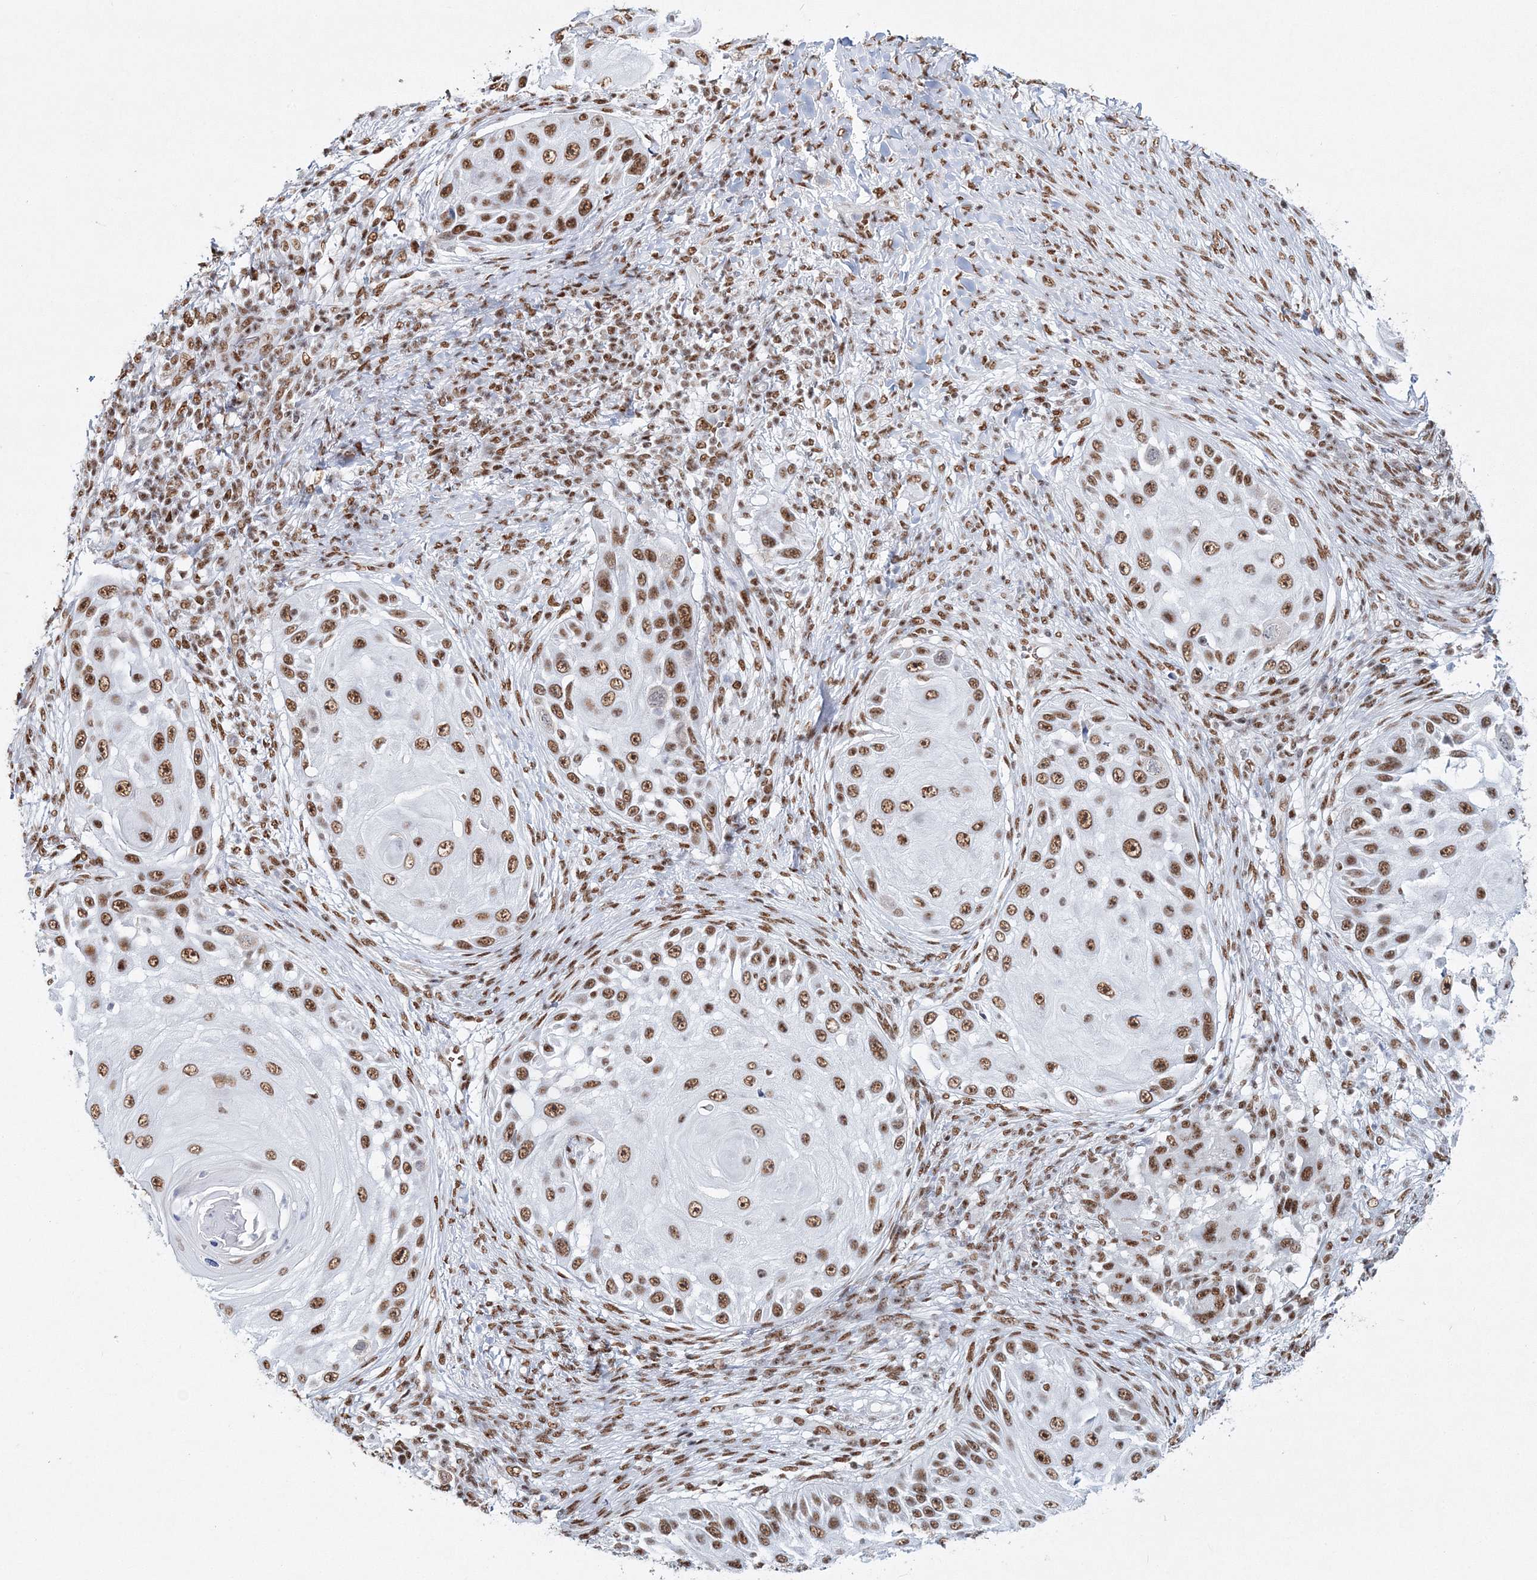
{"staining": {"intensity": "moderate", "quantity": ">75%", "location": "nuclear"}, "tissue": "skin cancer", "cell_type": "Tumor cells", "image_type": "cancer", "snomed": [{"axis": "morphology", "description": "Squamous cell carcinoma, NOS"}, {"axis": "topography", "description": "Skin"}], "caption": "IHC of human squamous cell carcinoma (skin) exhibits medium levels of moderate nuclear expression in approximately >75% of tumor cells. (IHC, brightfield microscopy, high magnification).", "gene": "QRICH1", "patient": {"sex": "female", "age": 44}}